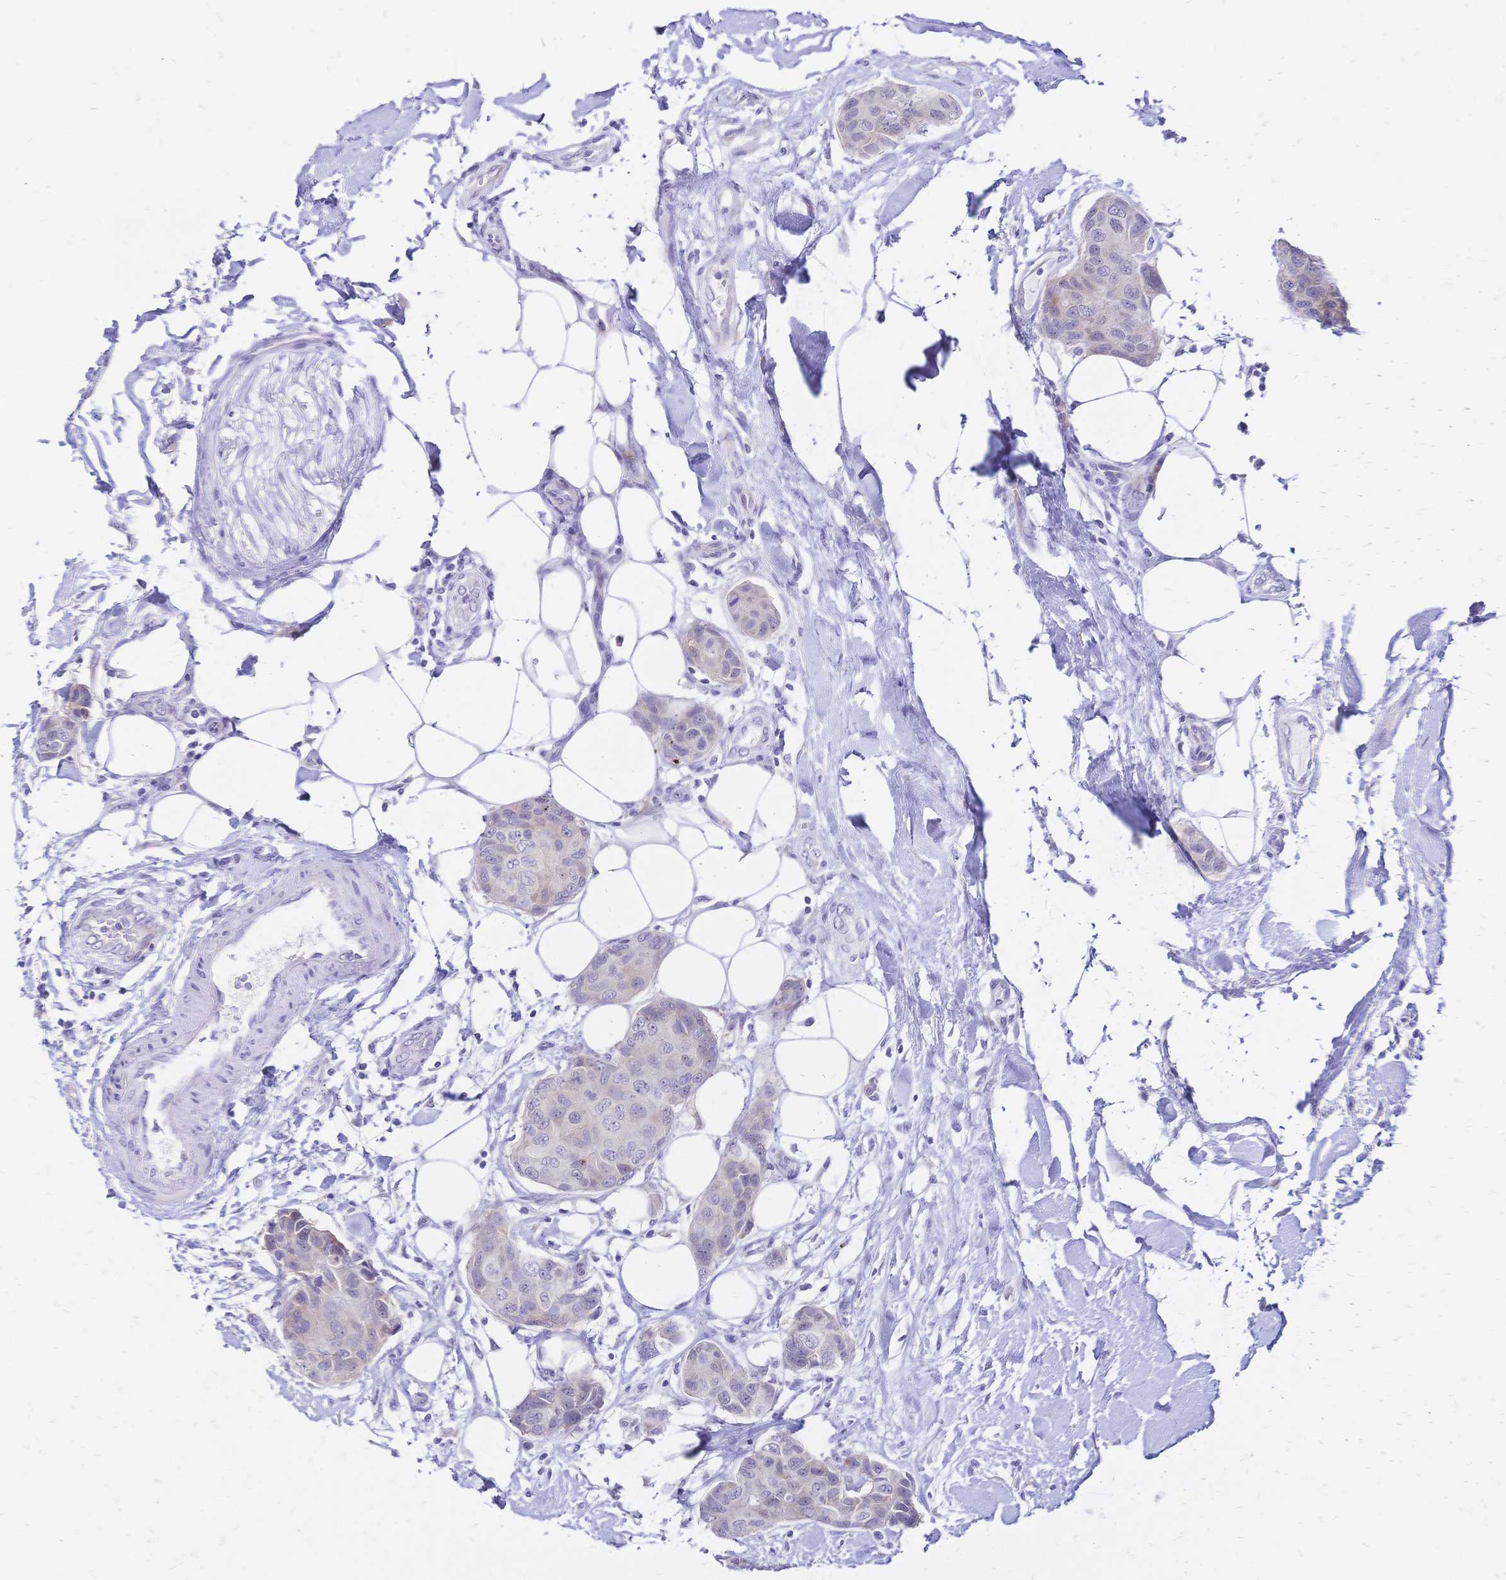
{"staining": {"intensity": "negative", "quantity": "none", "location": "none"}, "tissue": "breast cancer", "cell_type": "Tumor cells", "image_type": "cancer", "snomed": [{"axis": "morphology", "description": "Duct carcinoma"}, {"axis": "topography", "description": "Breast"}, {"axis": "topography", "description": "Lymph node"}], "caption": "An image of human breast cancer is negative for staining in tumor cells.", "gene": "GRB7", "patient": {"sex": "female", "age": 80}}